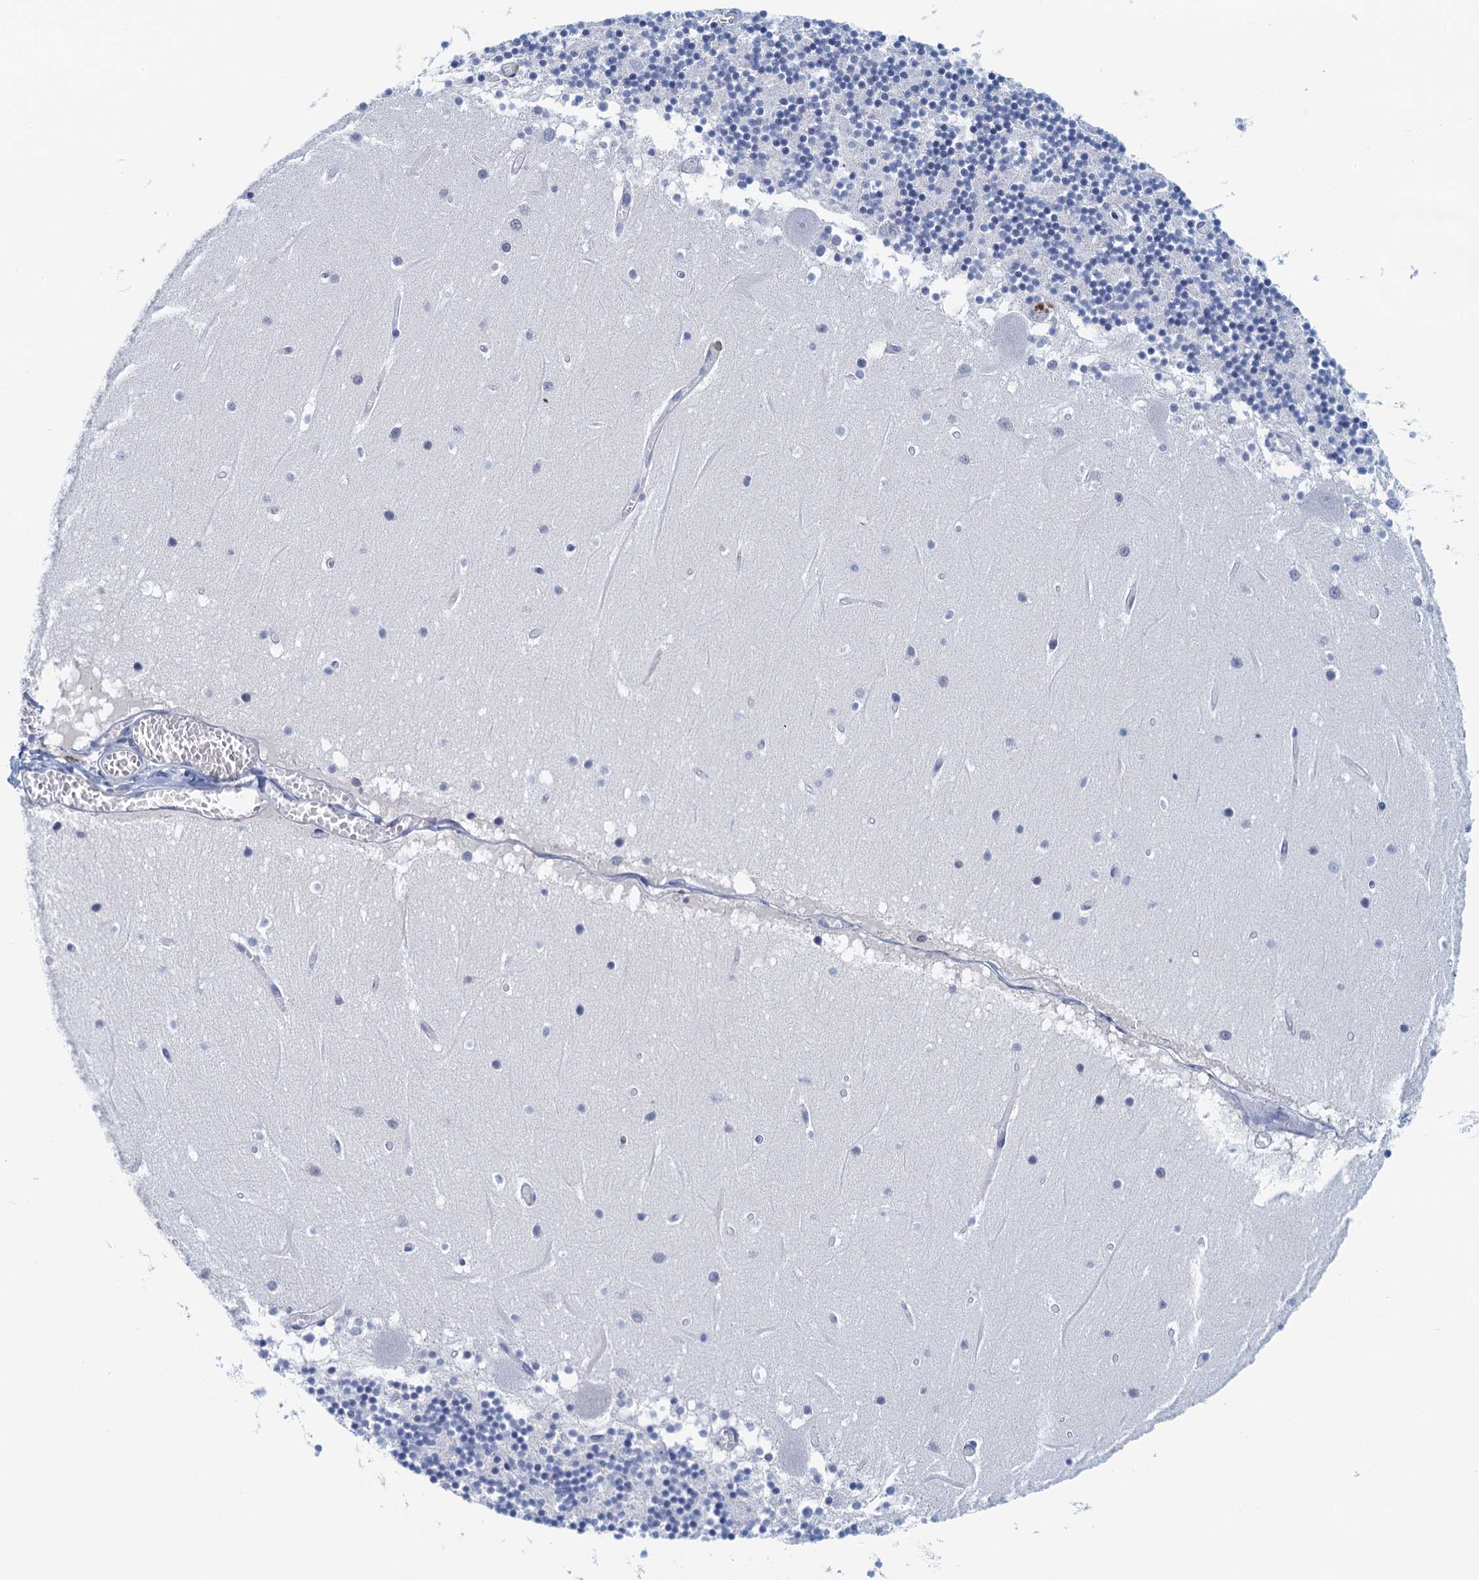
{"staining": {"intensity": "negative", "quantity": "none", "location": "none"}, "tissue": "cerebellum", "cell_type": "Cells in granular layer", "image_type": "normal", "snomed": [{"axis": "morphology", "description": "Normal tissue, NOS"}, {"axis": "topography", "description": "Cerebellum"}], "caption": "A high-resolution micrograph shows immunohistochemistry staining of benign cerebellum, which shows no significant staining in cells in granular layer.", "gene": "CYP51A1", "patient": {"sex": "female", "age": 28}}